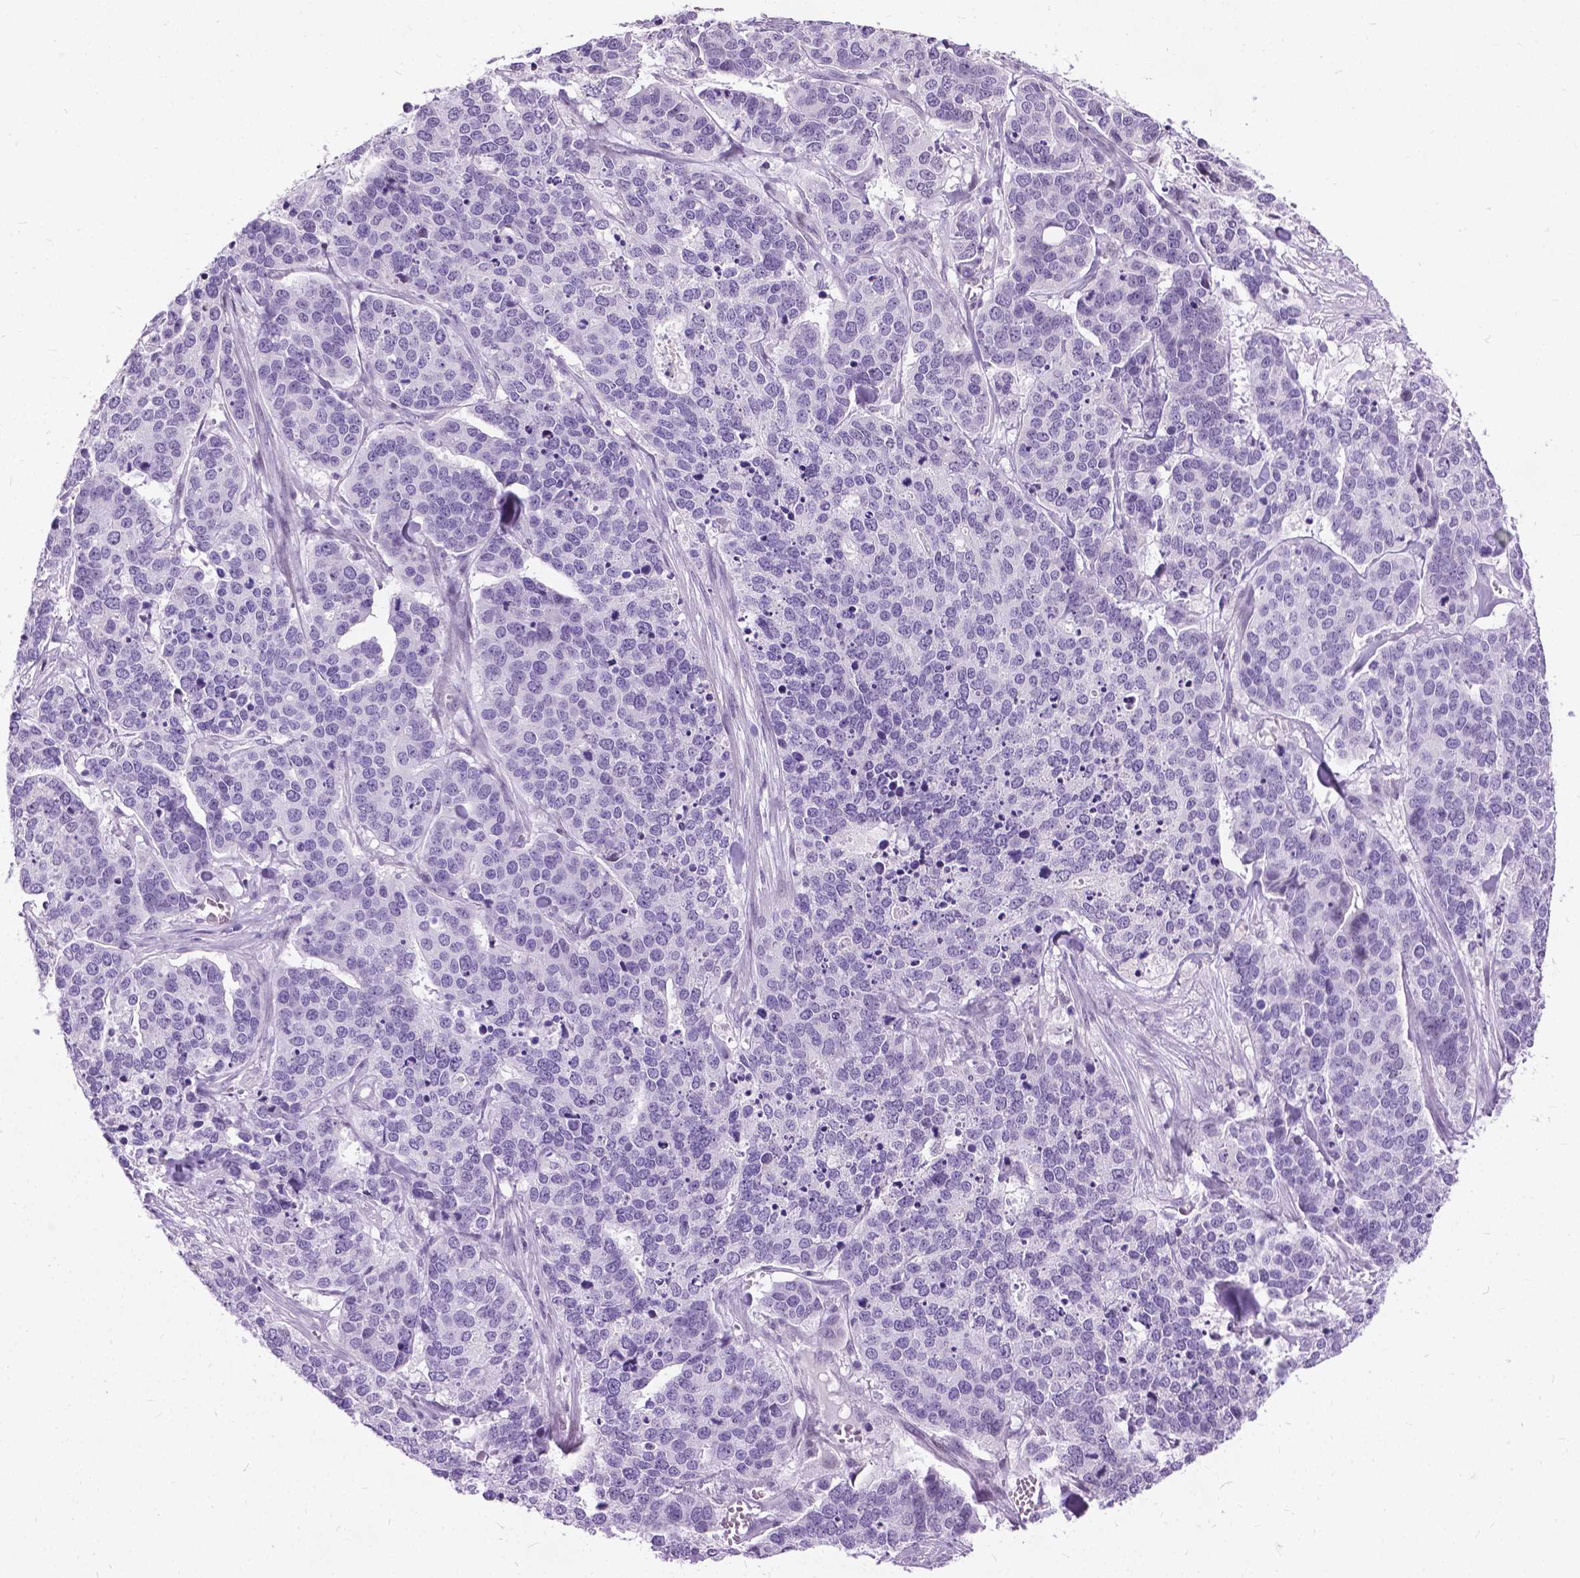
{"staining": {"intensity": "negative", "quantity": "none", "location": "none"}, "tissue": "ovarian cancer", "cell_type": "Tumor cells", "image_type": "cancer", "snomed": [{"axis": "morphology", "description": "Carcinoma, endometroid"}, {"axis": "topography", "description": "Ovary"}], "caption": "Histopathology image shows no significant protein staining in tumor cells of ovarian cancer (endometroid carcinoma).", "gene": "PROB1", "patient": {"sex": "female", "age": 65}}